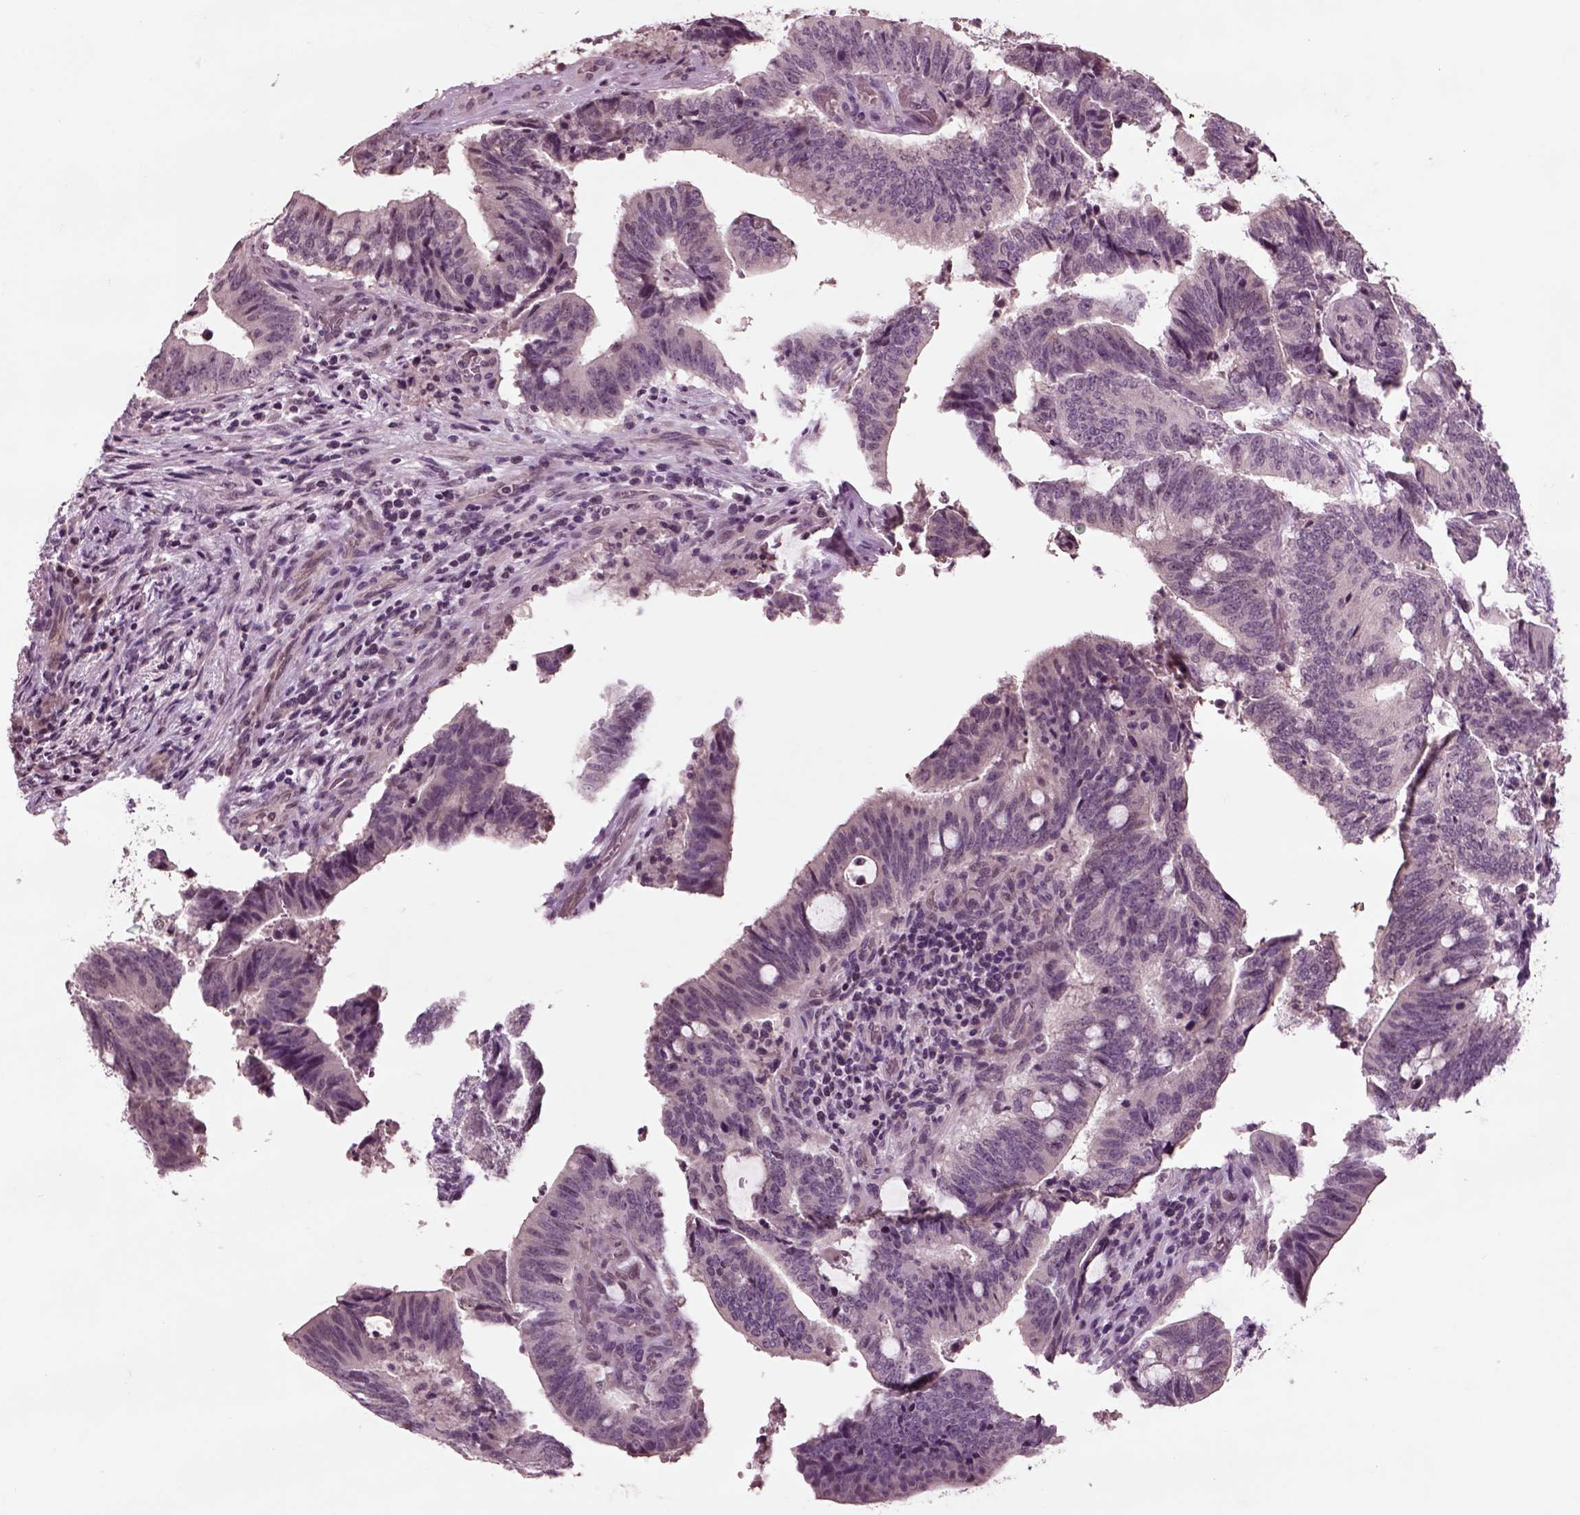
{"staining": {"intensity": "negative", "quantity": "none", "location": "none"}, "tissue": "colorectal cancer", "cell_type": "Tumor cells", "image_type": "cancer", "snomed": [{"axis": "morphology", "description": "Adenocarcinoma, NOS"}, {"axis": "topography", "description": "Colon"}], "caption": "Colorectal cancer (adenocarcinoma) stained for a protein using immunohistochemistry shows no positivity tumor cells.", "gene": "CHGB", "patient": {"sex": "female", "age": 43}}